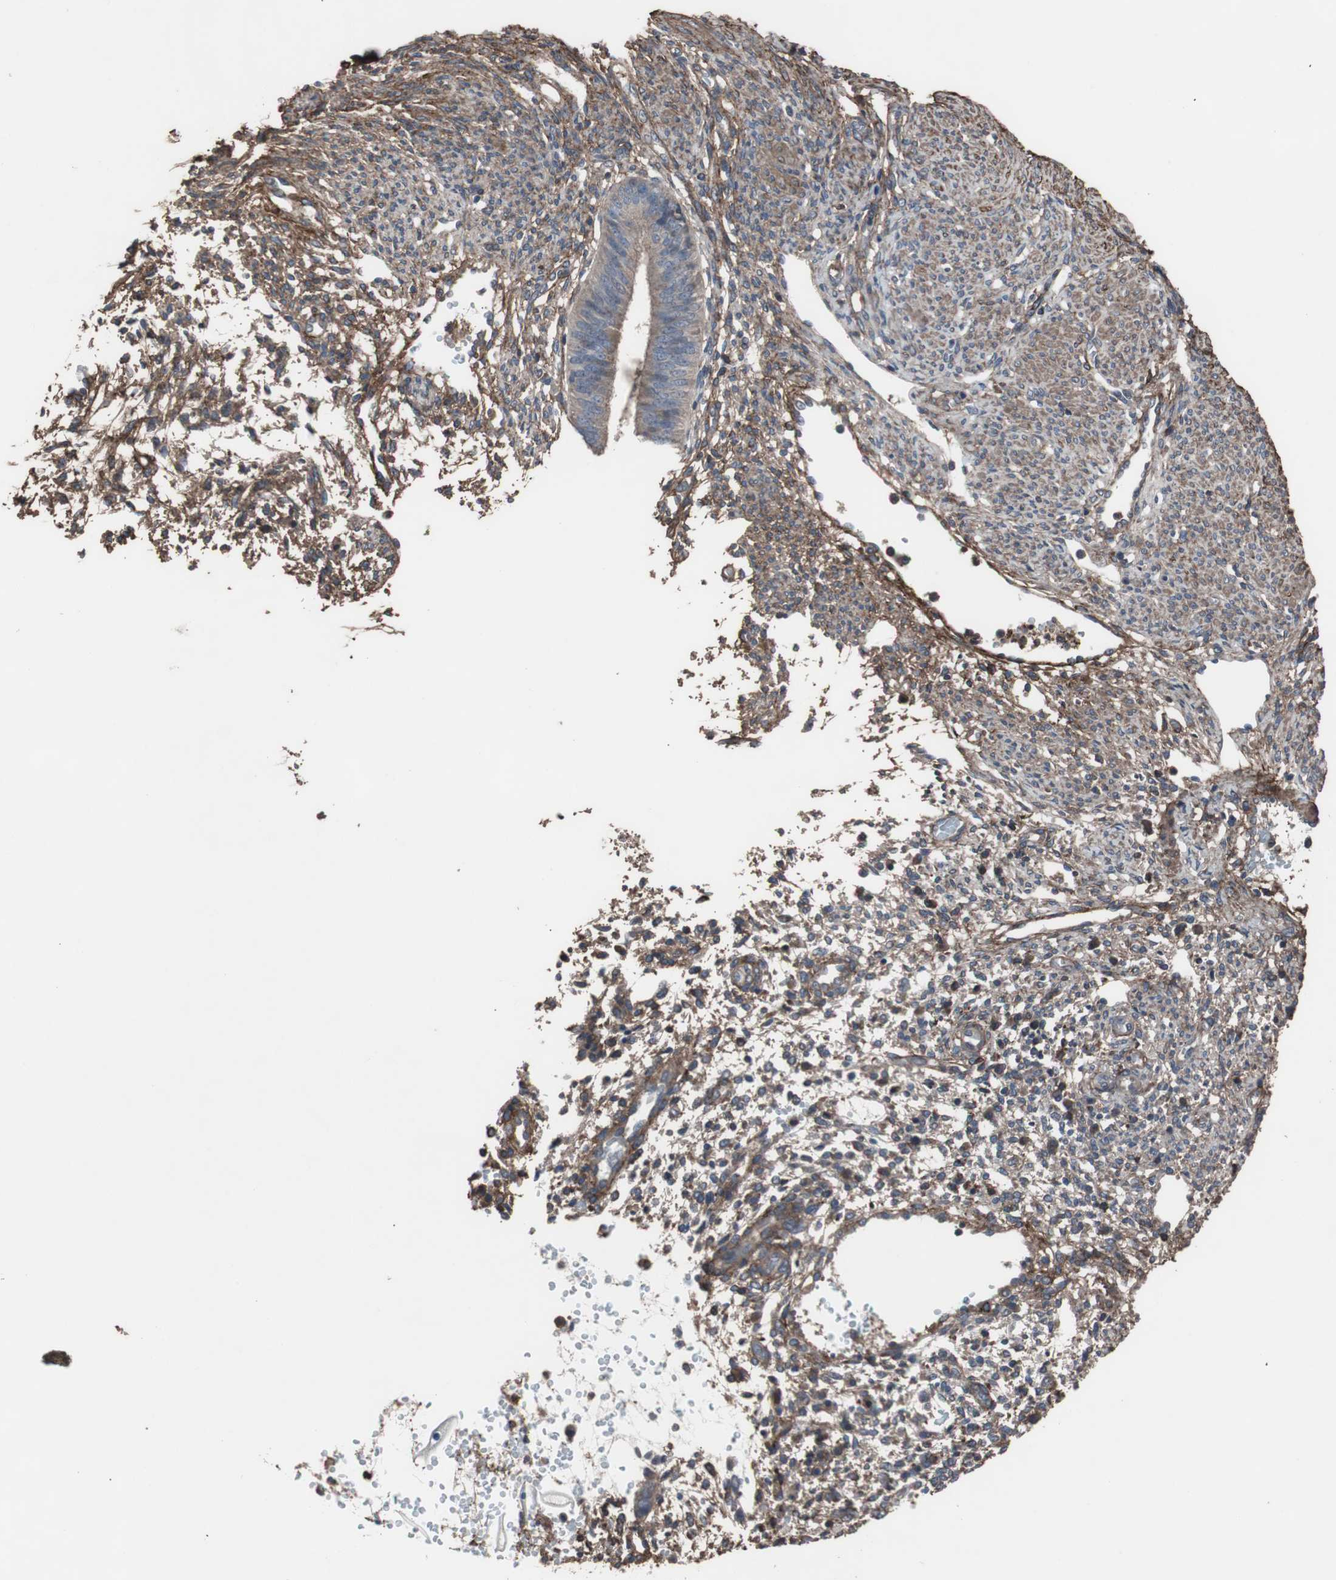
{"staining": {"intensity": "strong", "quantity": "25%-75%", "location": "cytoplasmic/membranous"}, "tissue": "endometrium", "cell_type": "Cells in endometrial stroma", "image_type": "normal", "snomed": [{"axis": "morphology", "description": "Normal tissue, NOS"}, {"axis": "topography", "description": "Endometrium"}], "caption": "Immunohistochemistry staining of benign endometrium, which shows high levels of strong cytoplasmic/membranous expression in approximately 25%-75% of cells in endometrial stroma indicating strong cytoplasmic/membranous protein positivity. The staining was performed using DAB (3,3'-diaminobenzidine) (brown) for protein detection and nuclei were counterstained in hematoxylin (blue).", "gene": "COL6A2", "patient": {"sex": "female", "age": 35}}